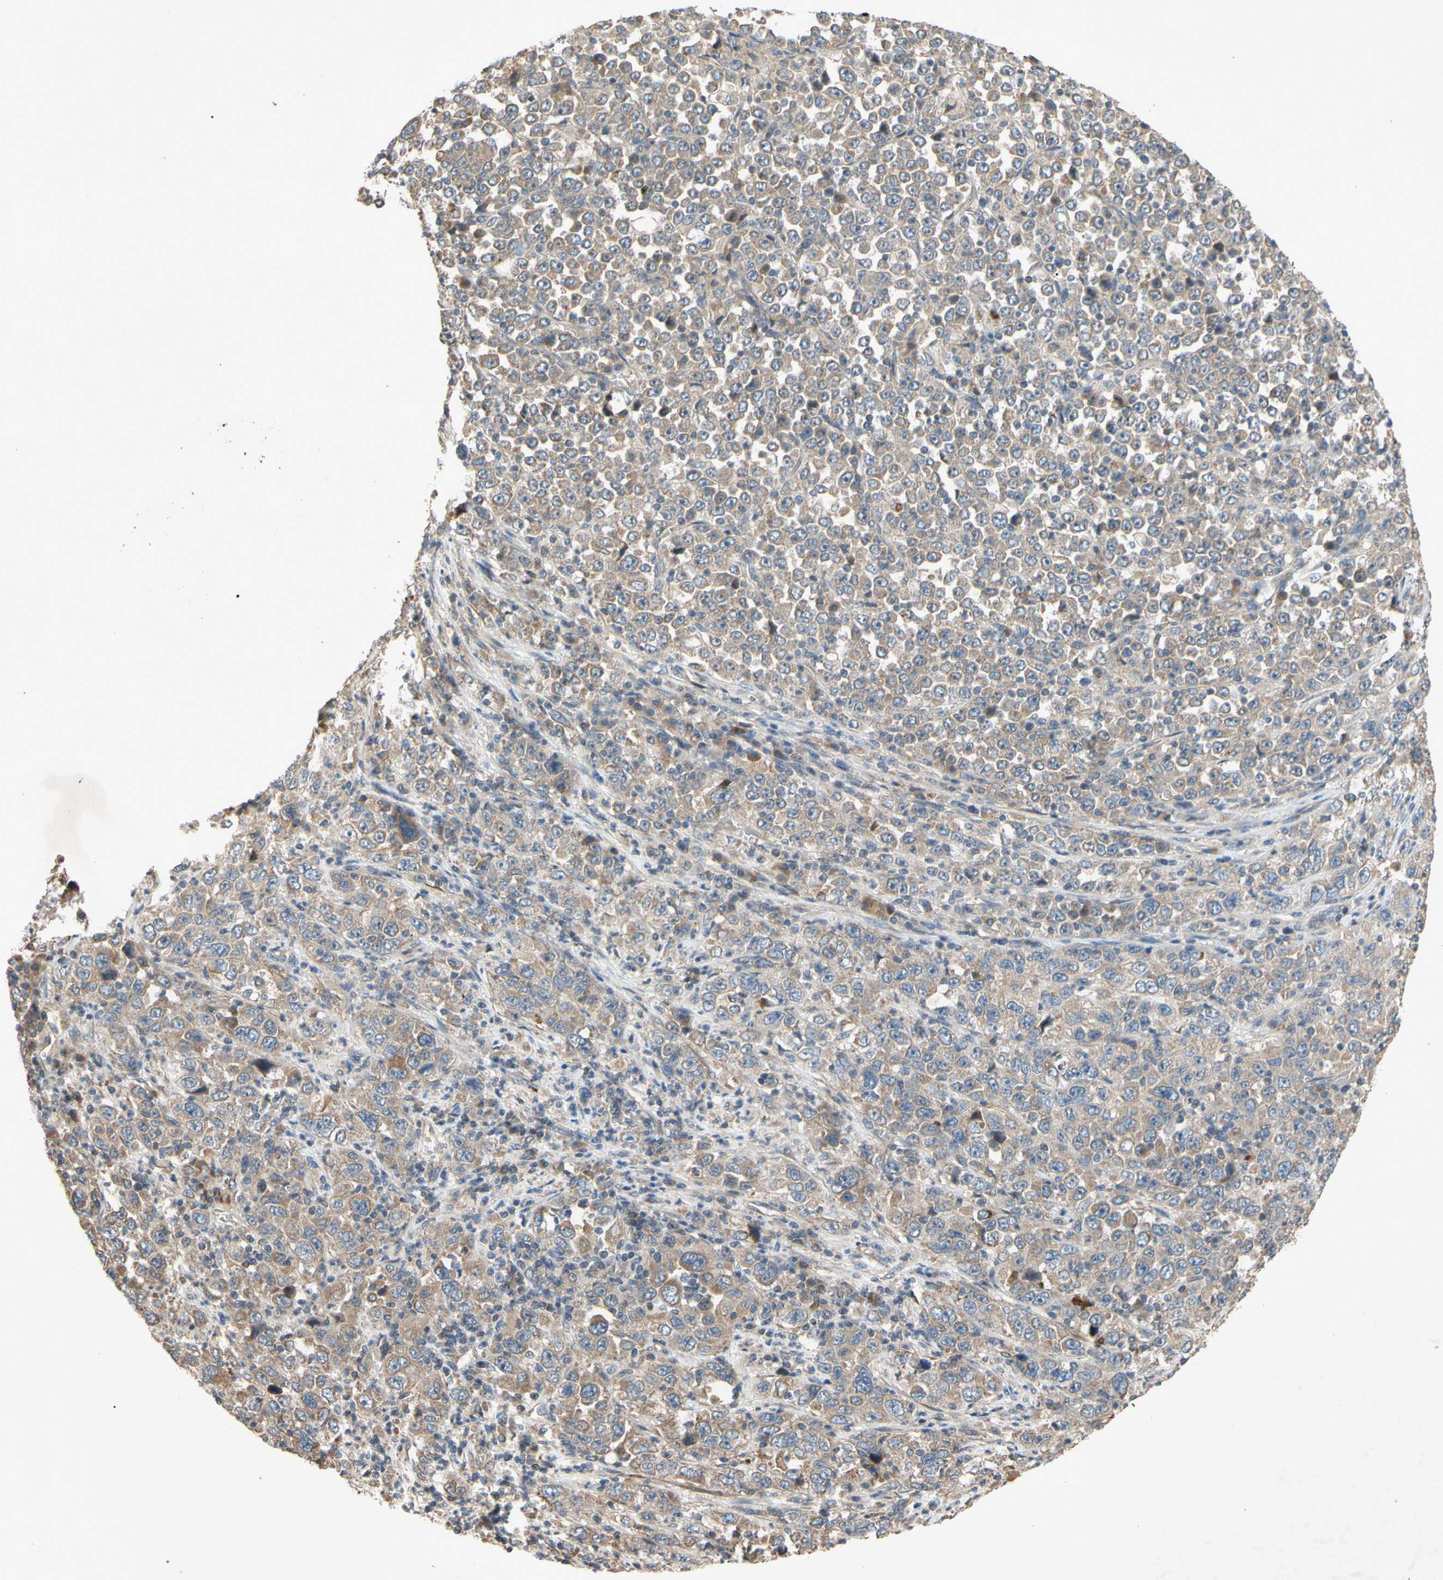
{"staining": {"intensity": "moderate", "quantity": ">75%", "location": "cytoplasmic/membranous"}, "tissue": "stomach cancer", "cell_type": "Tumor cells", "image_type": "cancer", "snomed": [{"axis": "morphology", "description": "Normal tissue, NOS"}, {"axis": "morphology", "description": "Adenocarcinoma, NOS"}, {"axis": "topography", "description": "Stomach, upper"}, {"axis": "topography", "description": "Stomach"}], "caption": "Human adenocarcinoma (stomach) stained with a brown dye demonstrates moderate cytoplasmic/membranous positive expression in about >75% of tumor cells.", "gene": "PARD6A", "patient": {"sex": "male", "age": 59}}